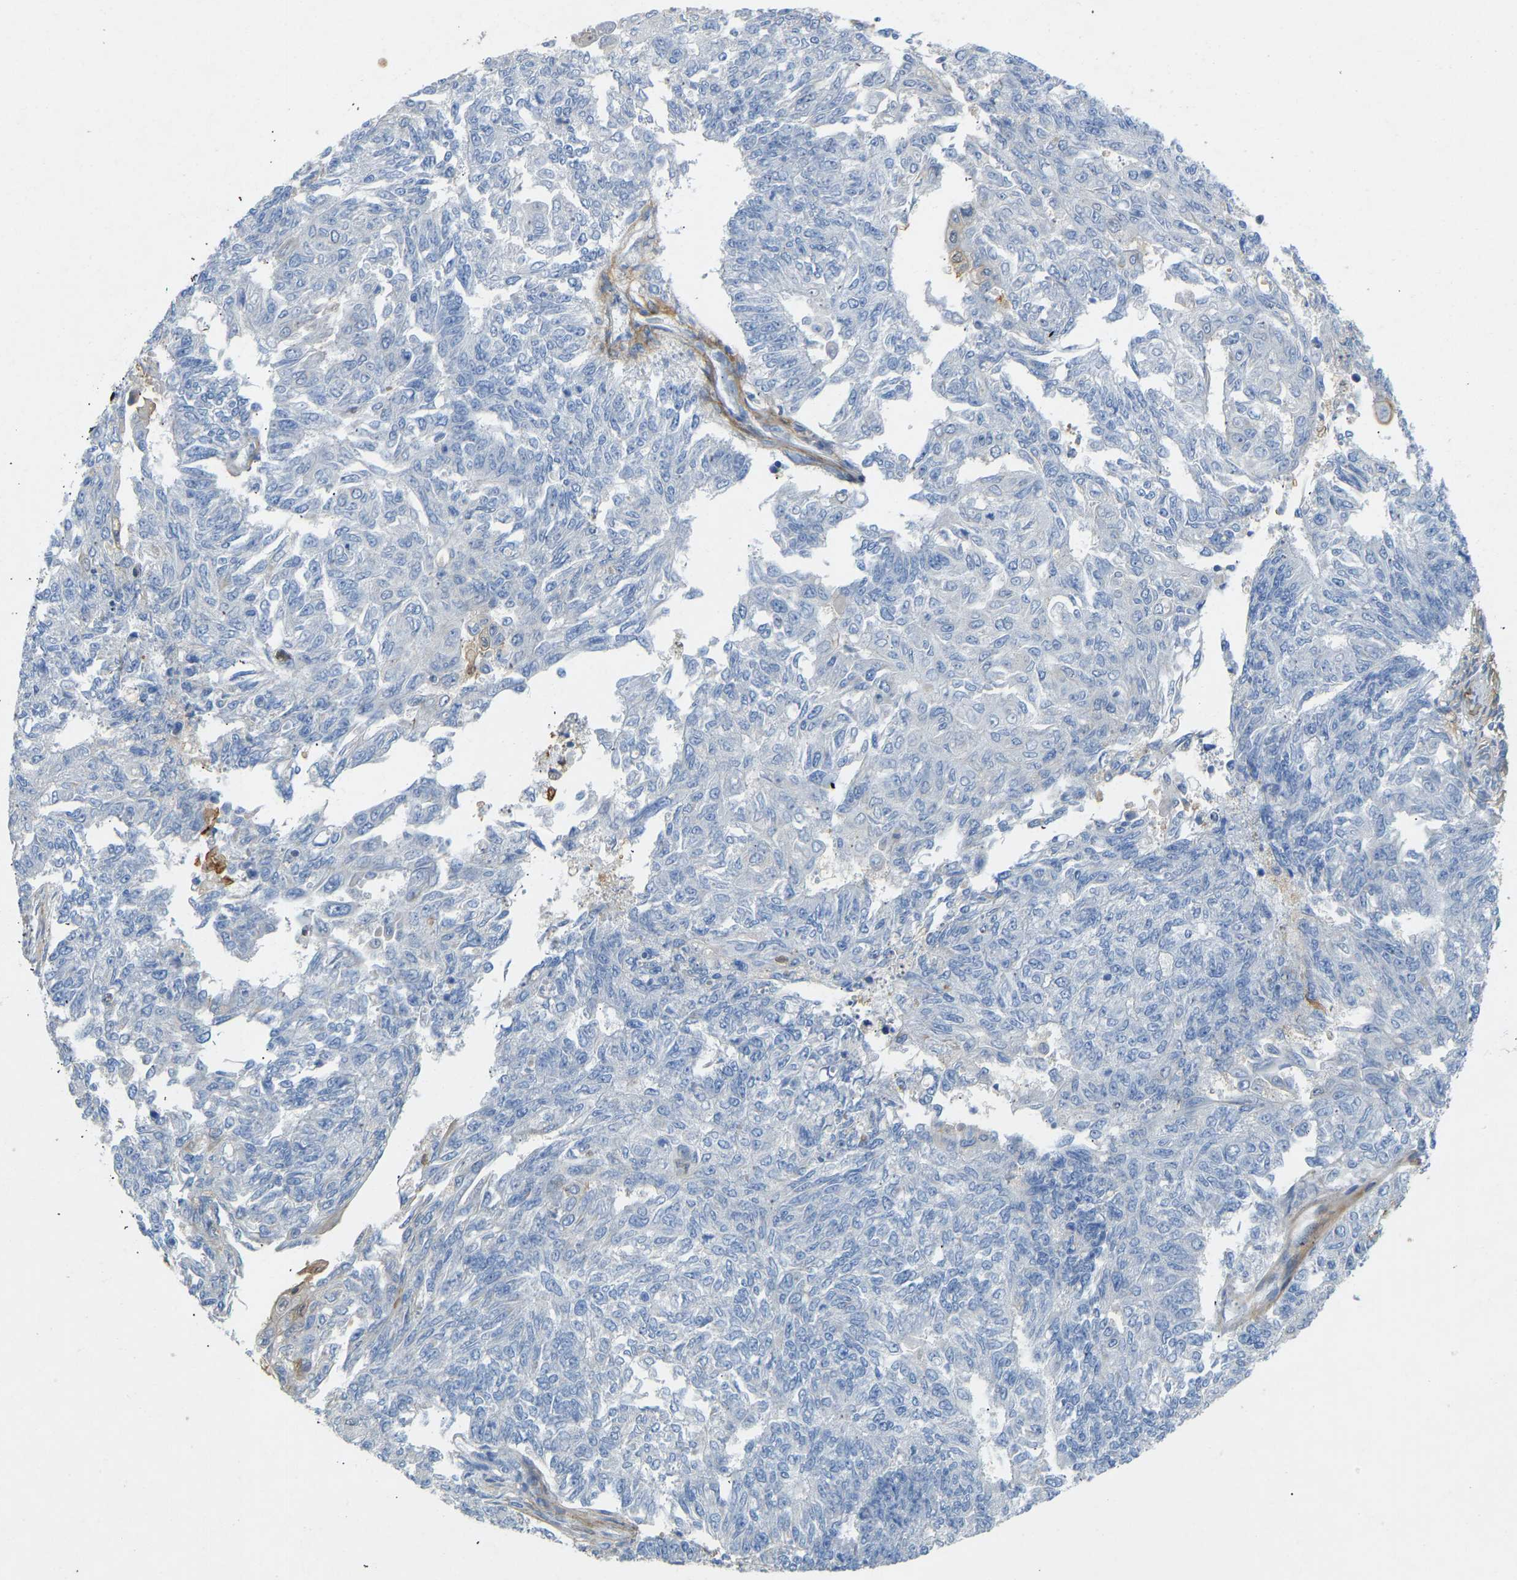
{"staining": {"intensity": "negative", "quantity": "none", "location": "none"}, "tissue": "endometrial cancer", "cell_type": "Tumor cells", "image_type": "cancer", "snomed": [{"axis": "morphology", "description": "Adenocarcinoma, NOS"}, {"axis": "topography", "description": "Endometrium"}], "caption": "Protein analysis of endometrial cancer exhibits no significant staining in tumor cells.", "gene": "TECTA", "patient": {"sex": "female", "age": 32}}